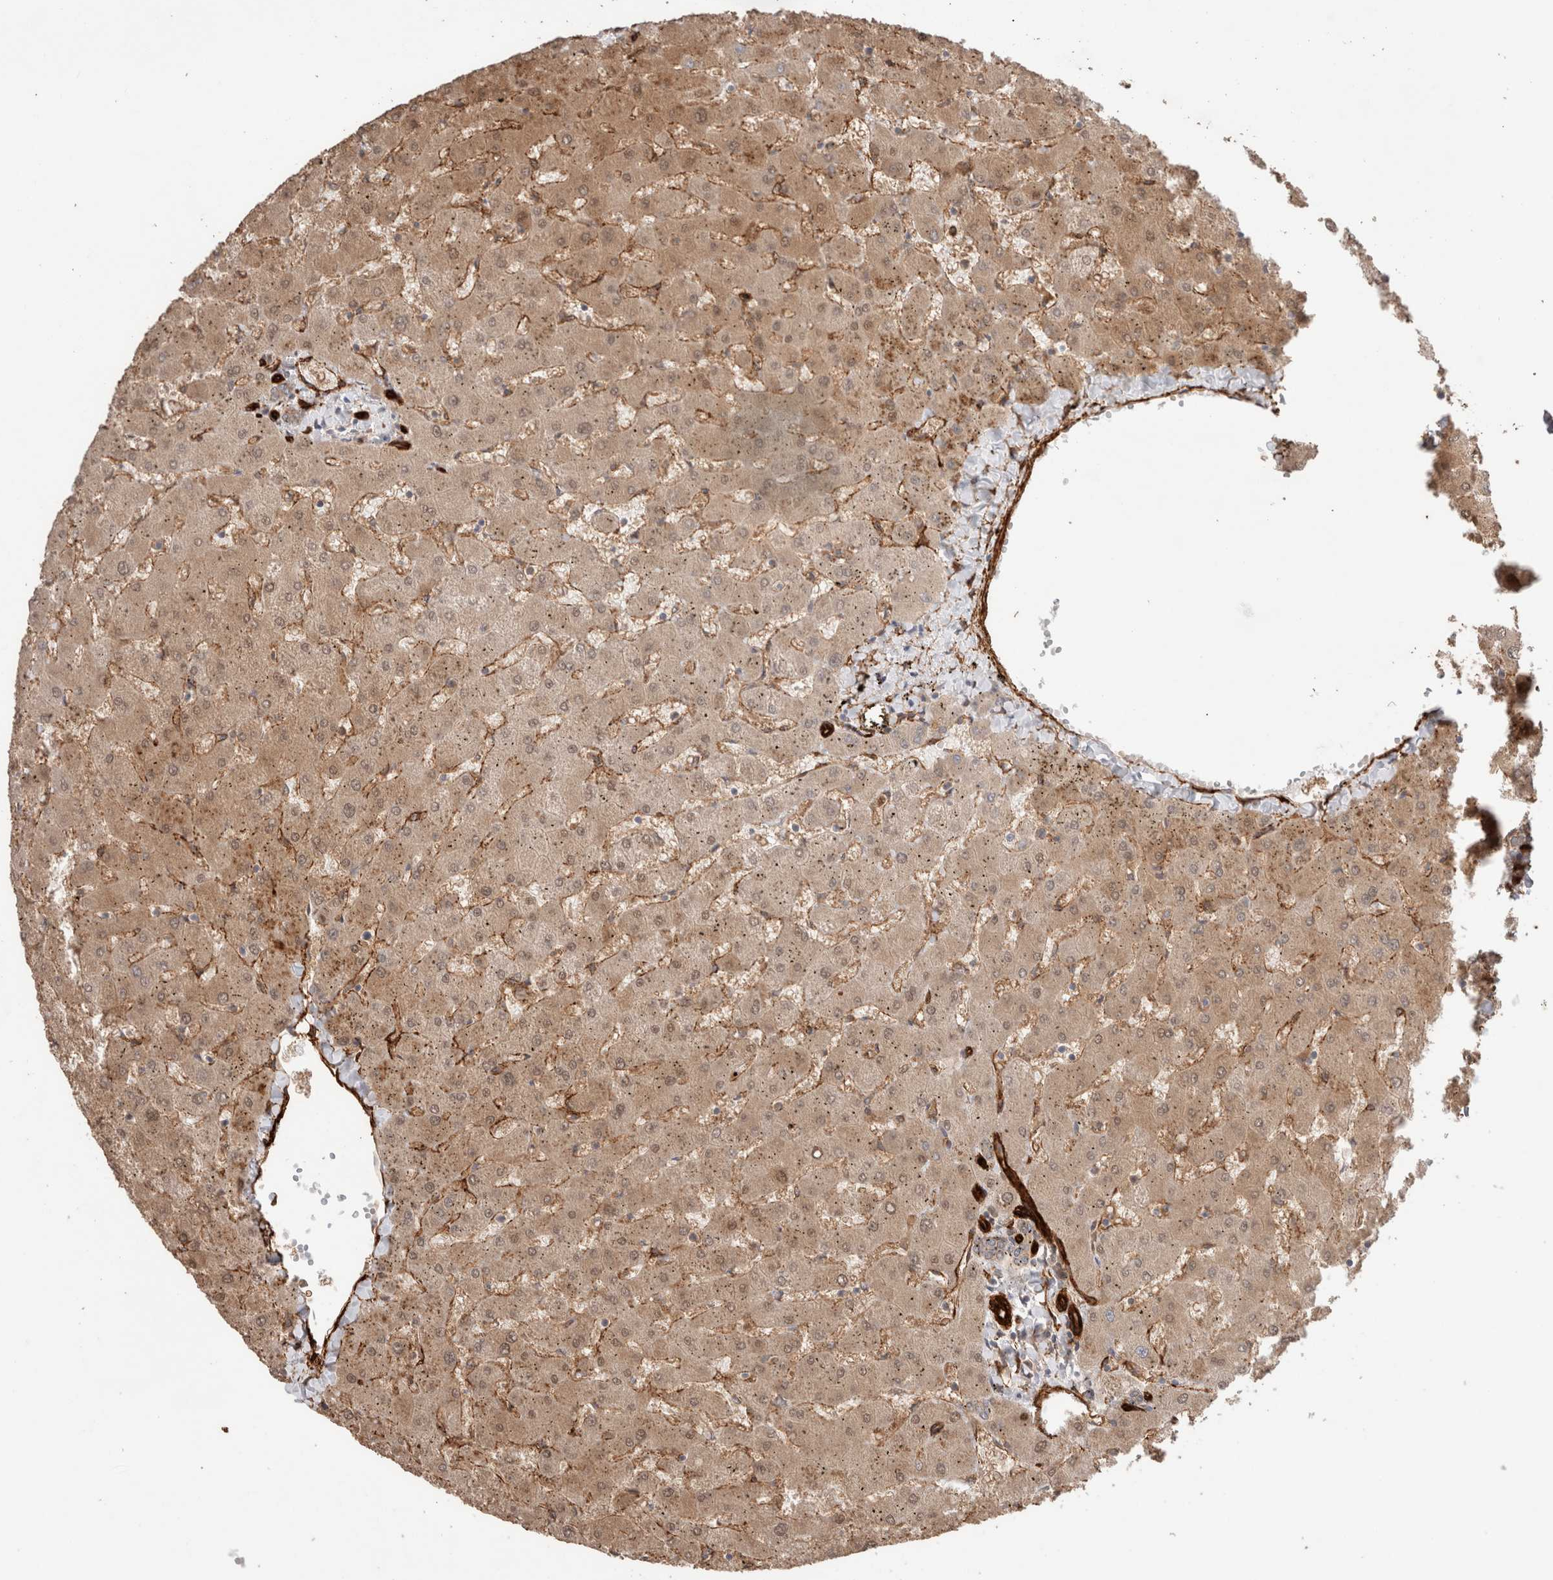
{"staining": {"intensity": "strong", "quantity": ">75%", "location": "cytoplasmic/membranous"}, "tissue": "liver", "cell_type": "Cholangiocytes", "image_type": "normal", "snomed": [{"axis": "morphology", "description": "Normal tissue, NOS"}, {"axis": "topography", "description": "Liver"}], "caption": "Immunohistochemistry (IHC) image of unremarkable human liver stained for a protein (brown), which shows high levels of strong cytoplasmic/membranous expression in approximately >75% of cholangiocytes.", "gene": "RAB32", "patient": {"sex": "female", "age": 63}}